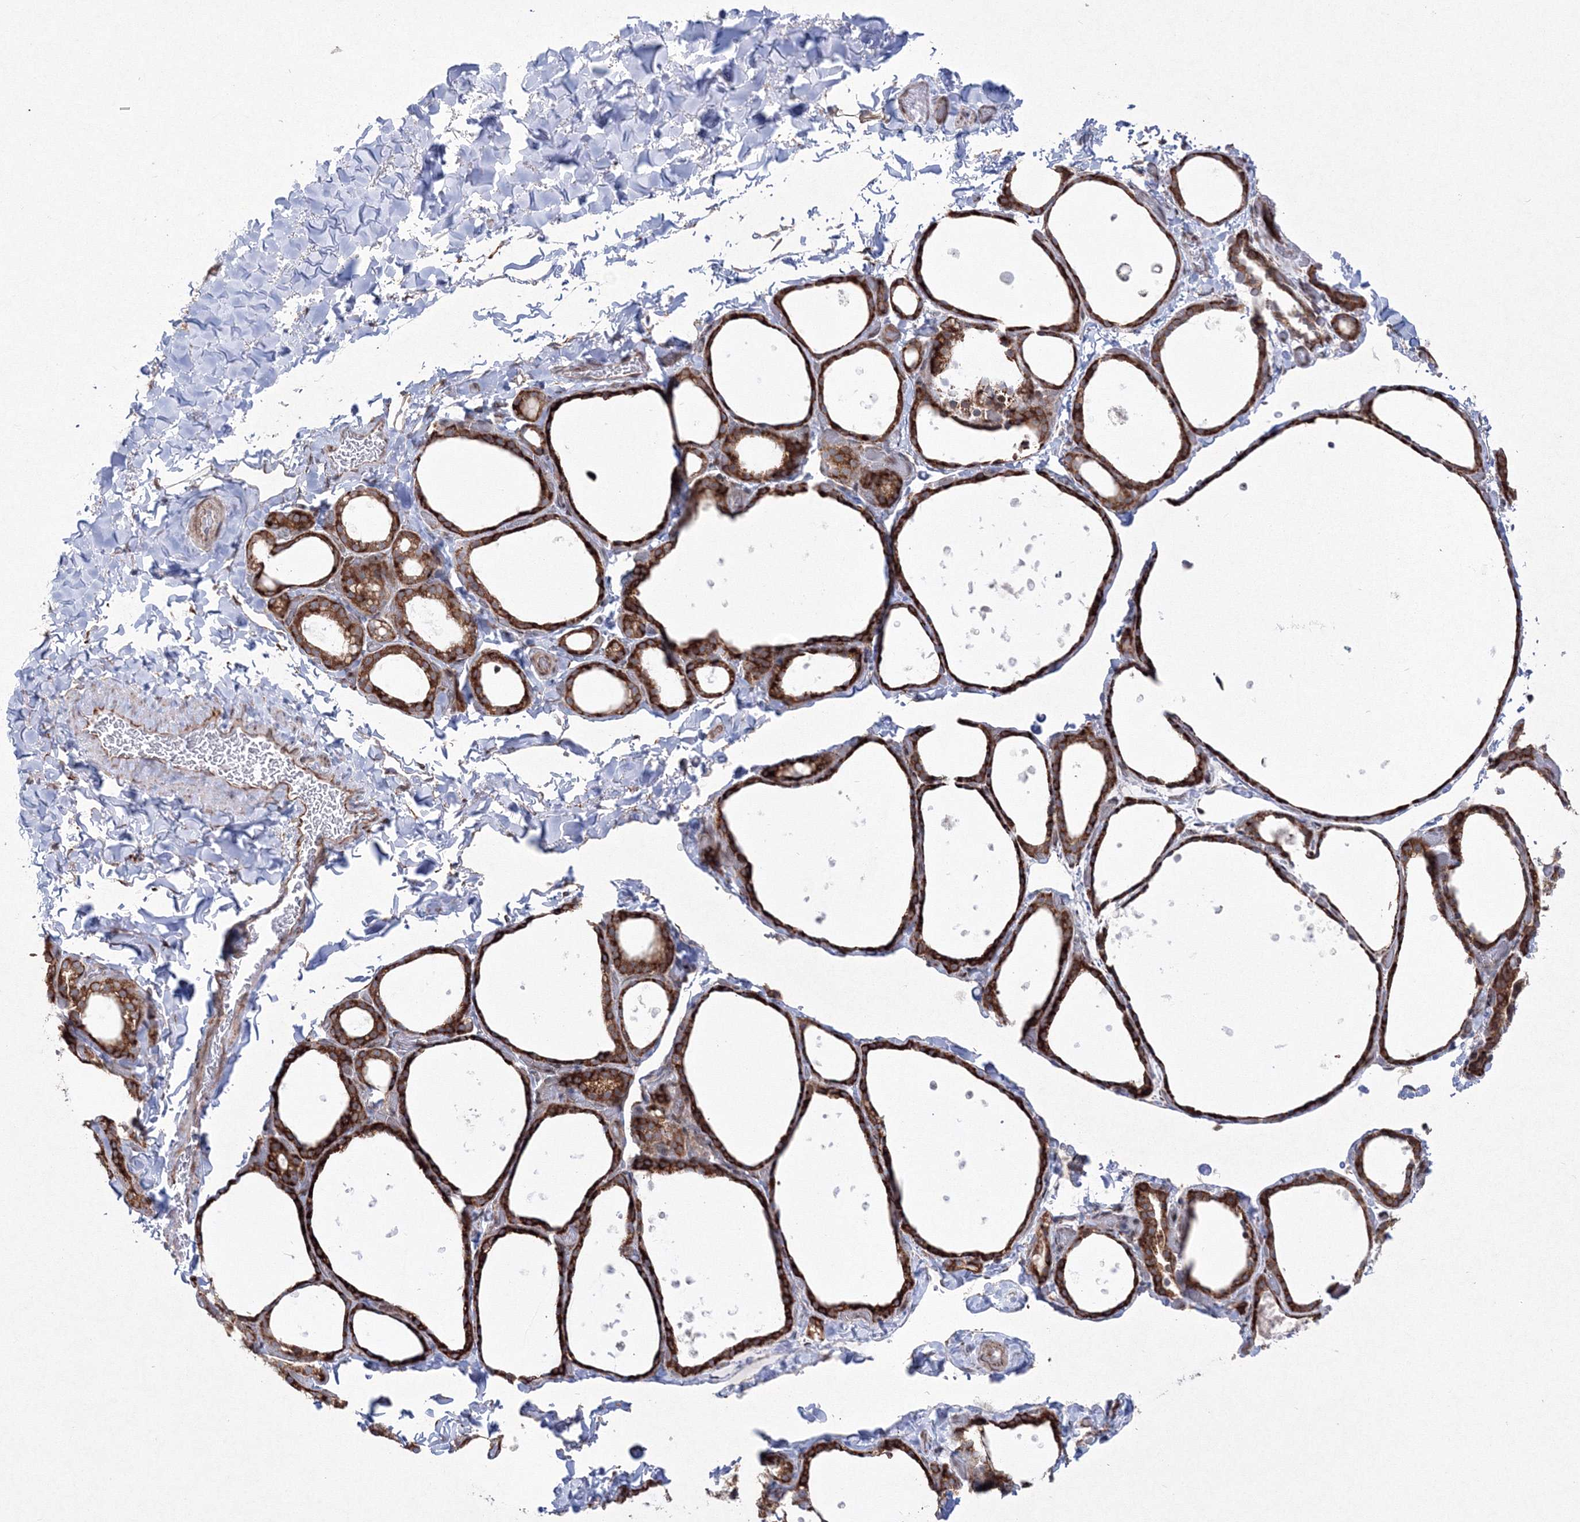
{"staining": {"intensity": "strong", "quantity": ">75%", "location": "cytoplasmic/membranous"}, "tissue": "thyroid gland", "cell_type": "Glandular cells", "image_type": "normal", "snomed": [{"axis": "morphology", "description": "Normal tissue, NOS"}, {"axis": "topography", "description": "Thyroid gland"}], "caption": "An immunohistochemistry (IHC) photomicrograph of benign tissue is shown. Protein staining in brown shows strong cytoplasmic/membranous positivity in thyroid gland within glandular cells. The staining was performed using DAB (3,3'-diaminobenzidine), with brown indicating positive protein expression. Nuclei are stained blue with hematoxylin.", "gene": "EFCAB12", "patient": {"sex": "female", "age": 44}}